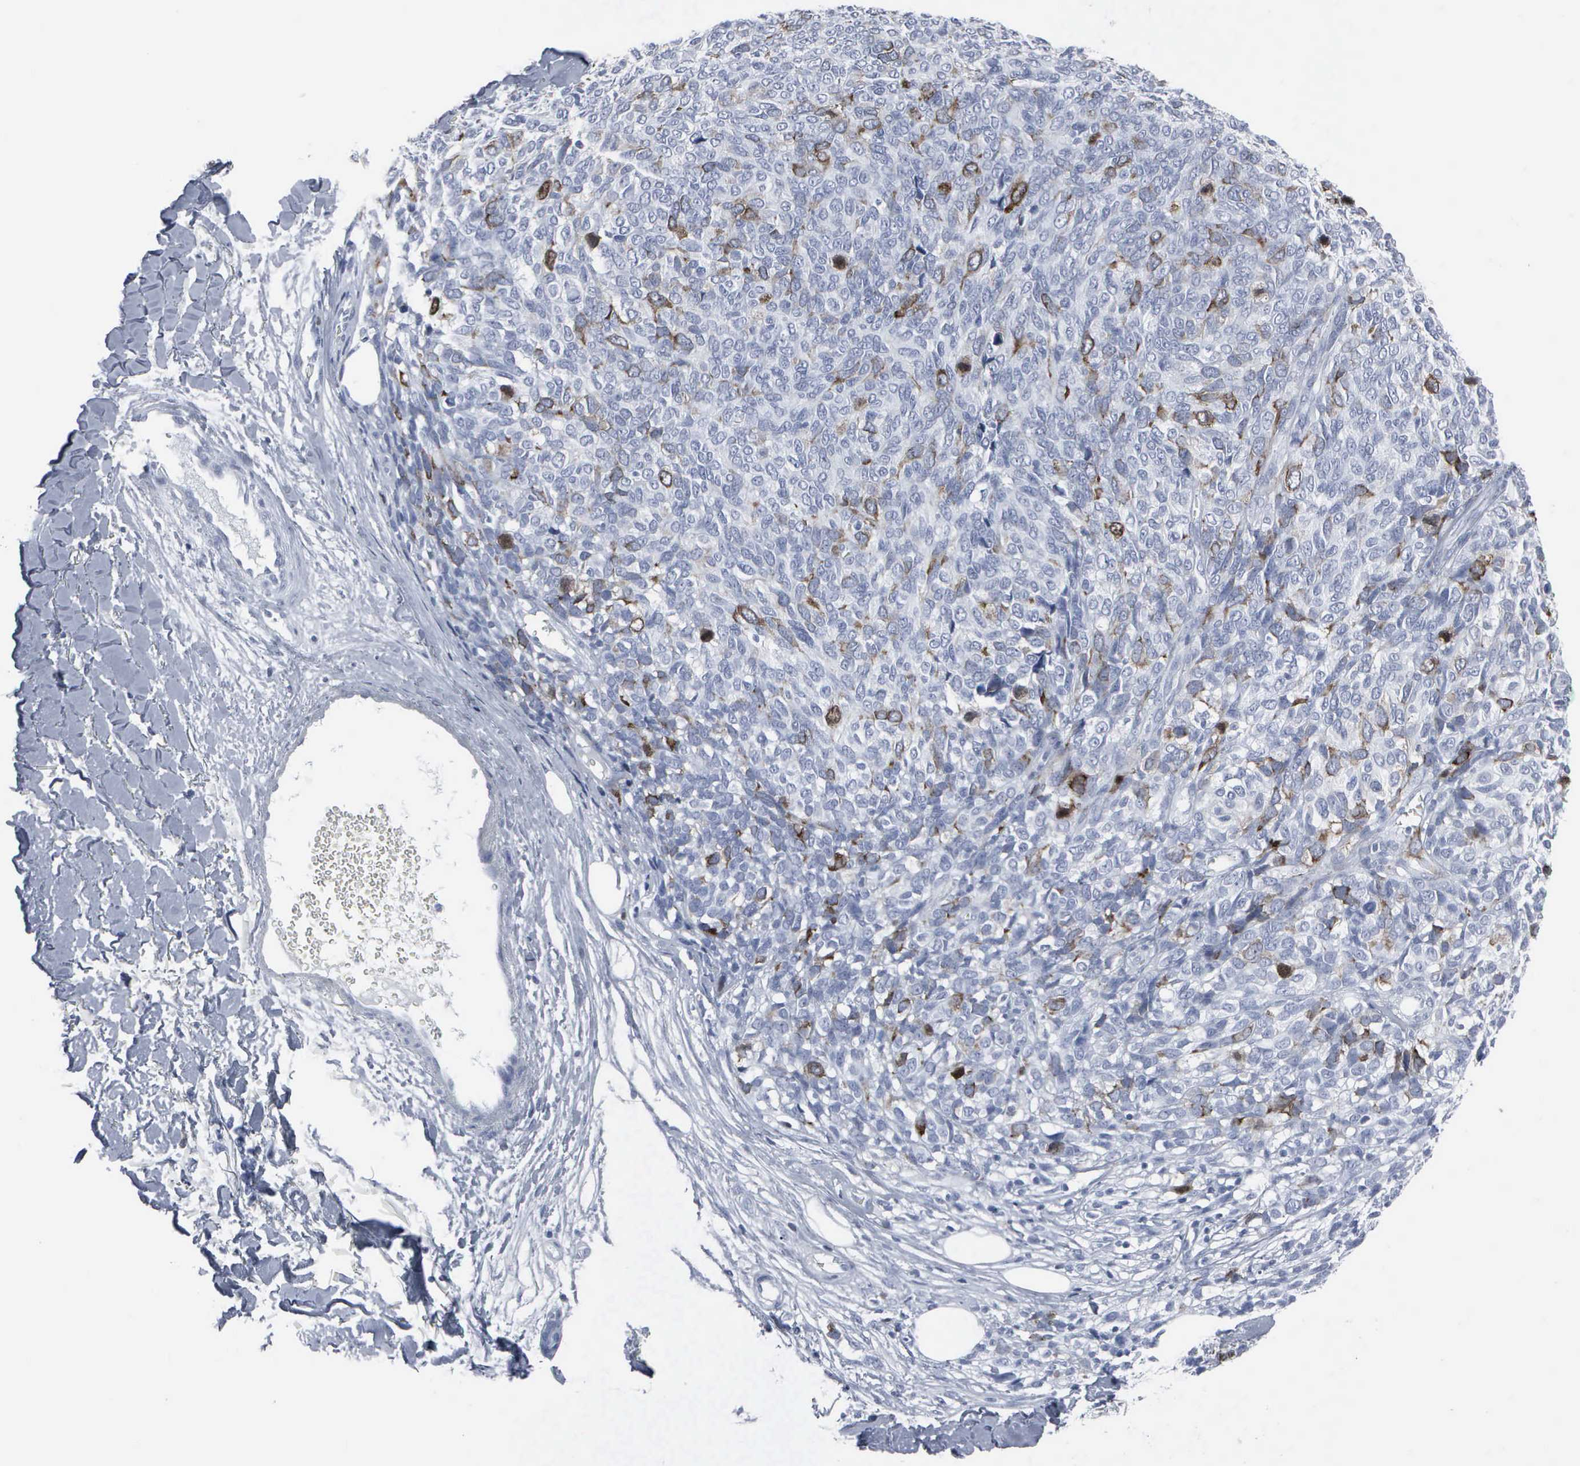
{"staining": {"intensity": "moderate", "quantity": "<25%", "location": "cytoplasmic/membranous,nuclear"}, "tissue": "melanoma", "cell_type": "Tumor cells", "image_type": "cancer", "snomed": [{"axis": "morphology", "description": "Malignant melanoma, NOS"}, {"axis": "topography", "description": "Skin"}], "caption": "Moderate cytoplasmic/membranous and nuclear protein expression is seen in approximately <25% of tumor cells in malignant melanoma. (DAB (3,3'-diaminobenzidine) = brown stain, brightfield microscopy at high magnification).", "gene": "CCNB1", "patient": {"sex": "female", "age": 85}}